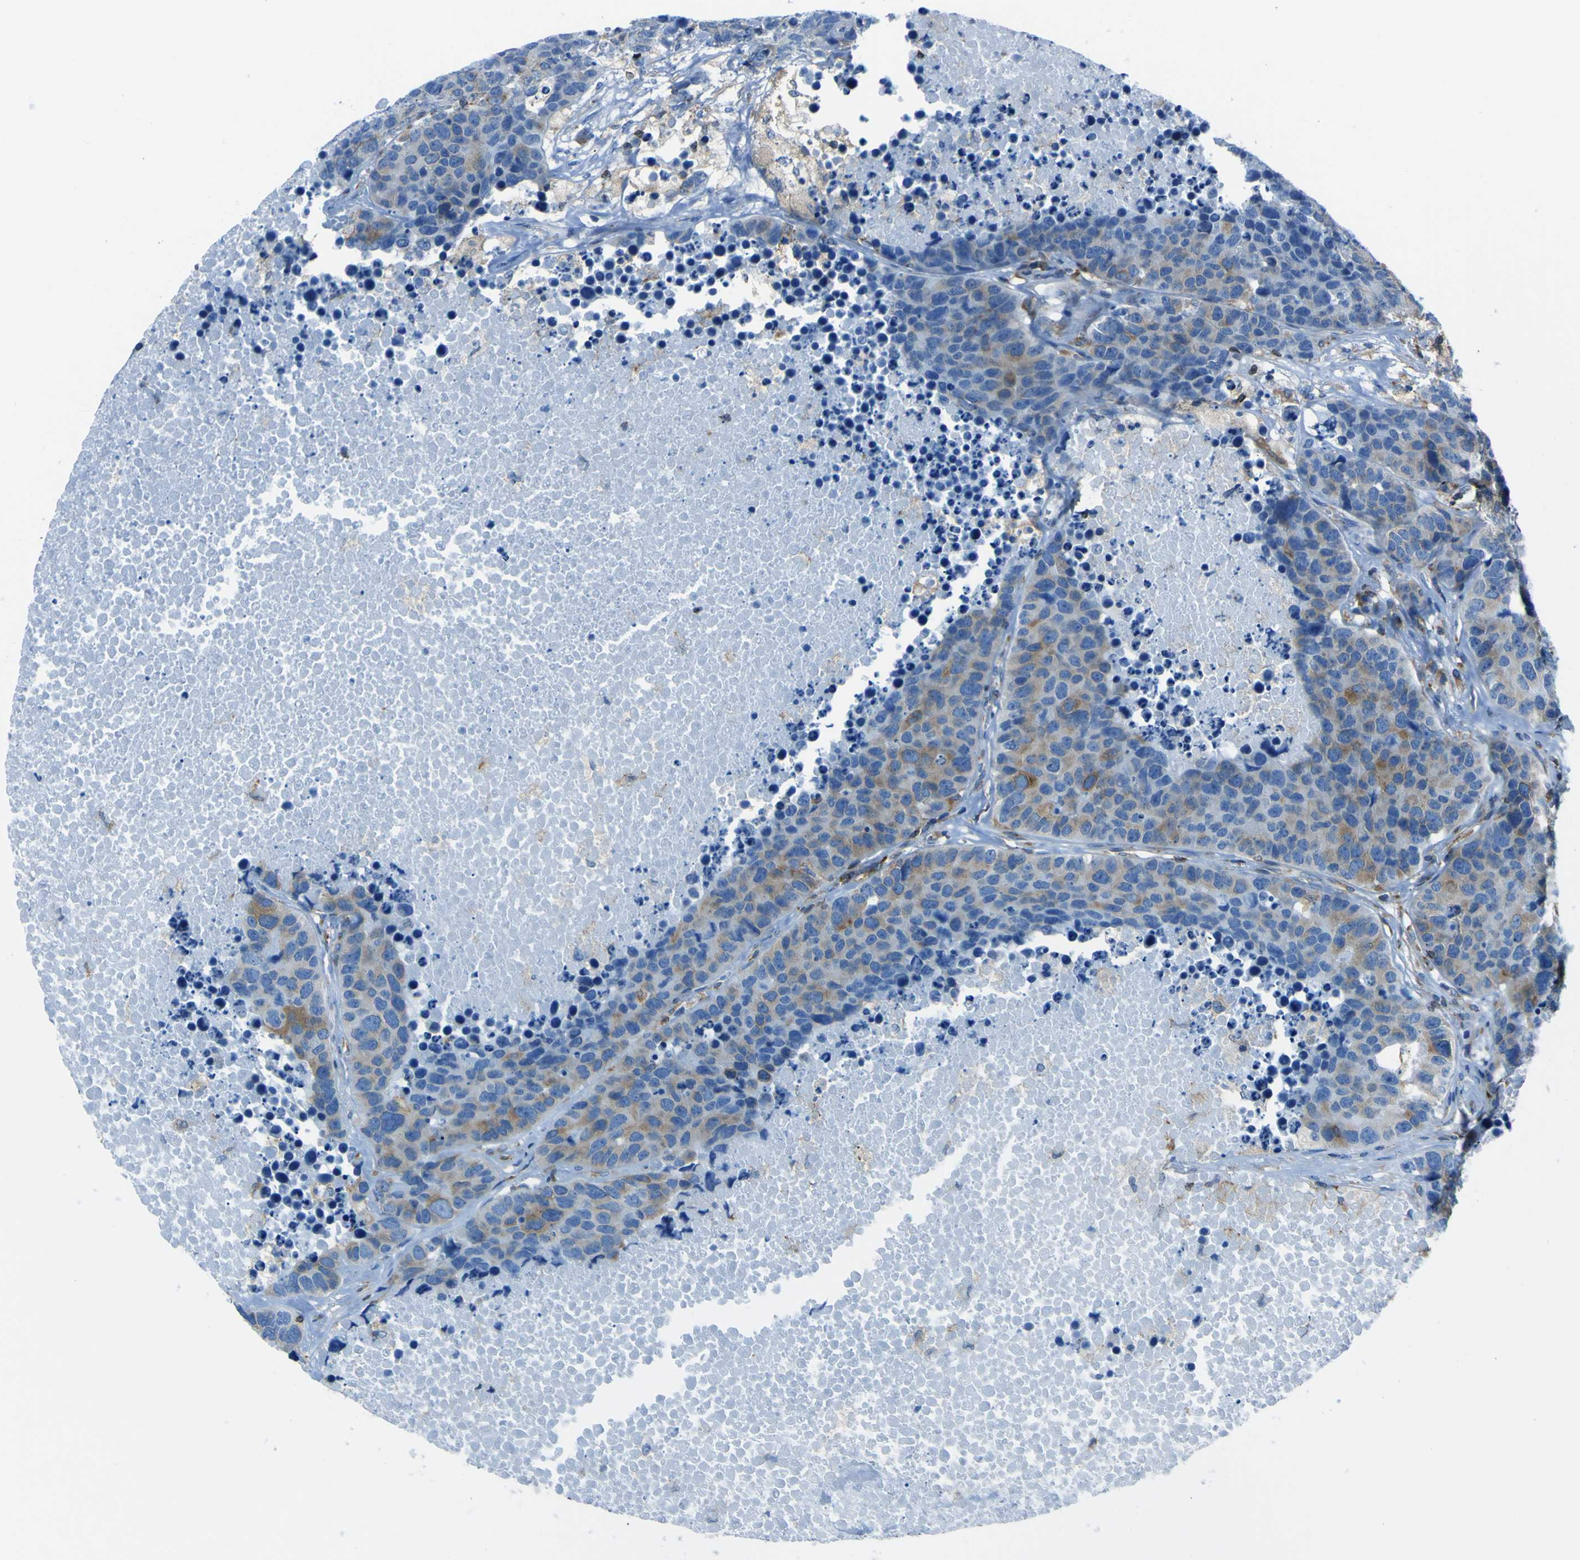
{"staining": {"intensity": "moderate", "quantity": "25%-75%", "location": "cytoplasmic/membranous"}, "tissue": "carcinoid", "cell_type": "Tumor cells", "image_type": "cancer", "snomed": [{"axis": "morphology", "description": "Carcinoid, malignant, NOS"}, {"axis": "topography", "description": "Lung"}], "caption": "This image demonstrates carcinoid stained with immunohistochemistry to label a protein in brown. The cytoplasmic/membranous of tumor cells show moderate positivity for the protein. Nuclei are counter-stained blue.", "gene": "STIM1", "patient": {"sex": "male", "age": 60}}